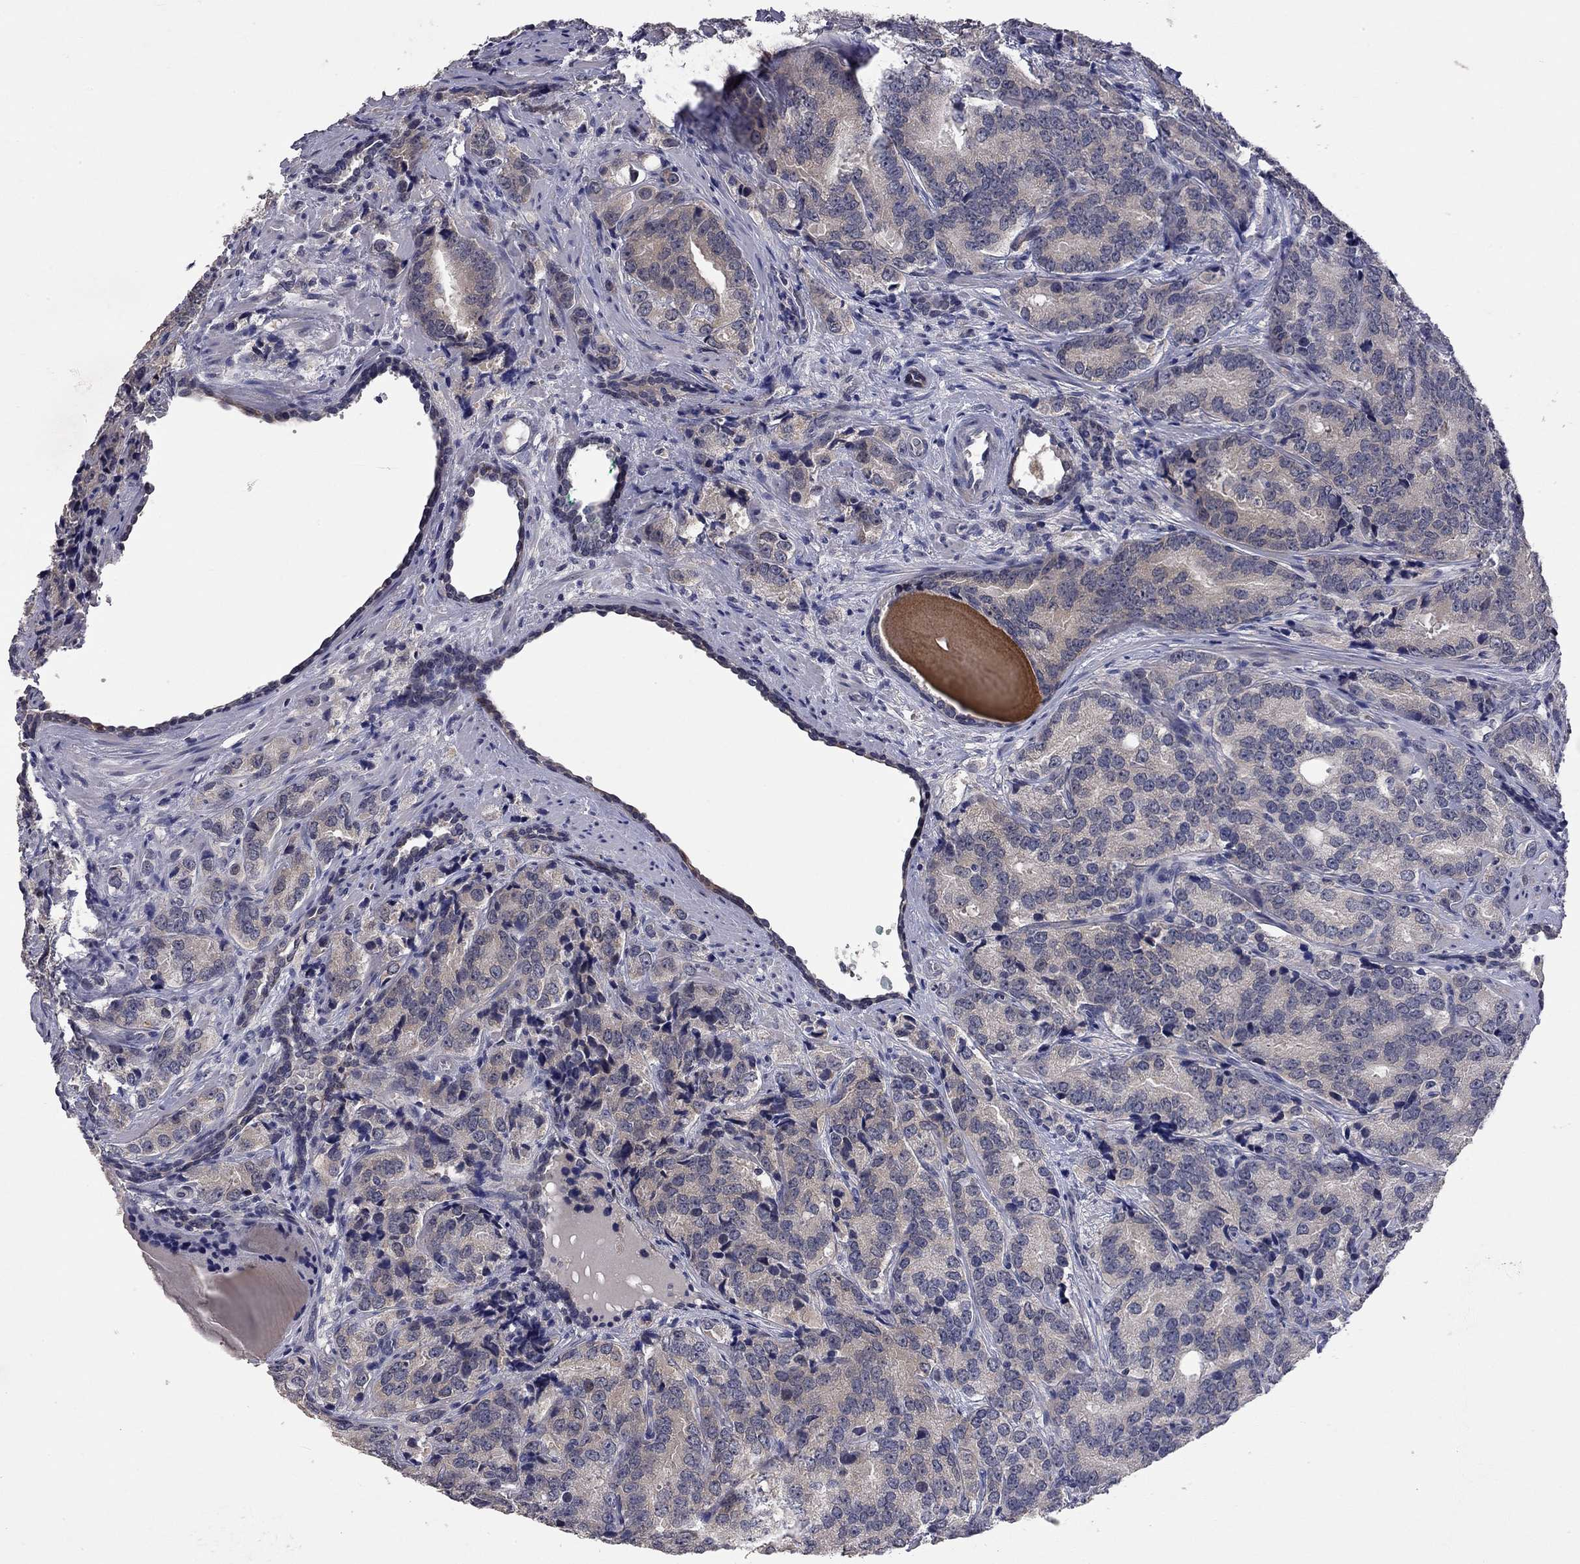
{"staining": {"intensity": "negative", "quantity": "none", "location": "none"}, "tissue": "prostate cancer", "cell_type": "Tumor cells", "image_type": "cancer", "snomed": [{"axis": "morphology", "description": "Adenocarcinoma, NOS"}, {"axis": "topography", "description": "Prostate"}], "caption": "There is no significant expression in tumor cells of prostate cancer (adenocarcinoma).", "gene": "FABP12", "patient": {"sex": "male", "age": 71}}